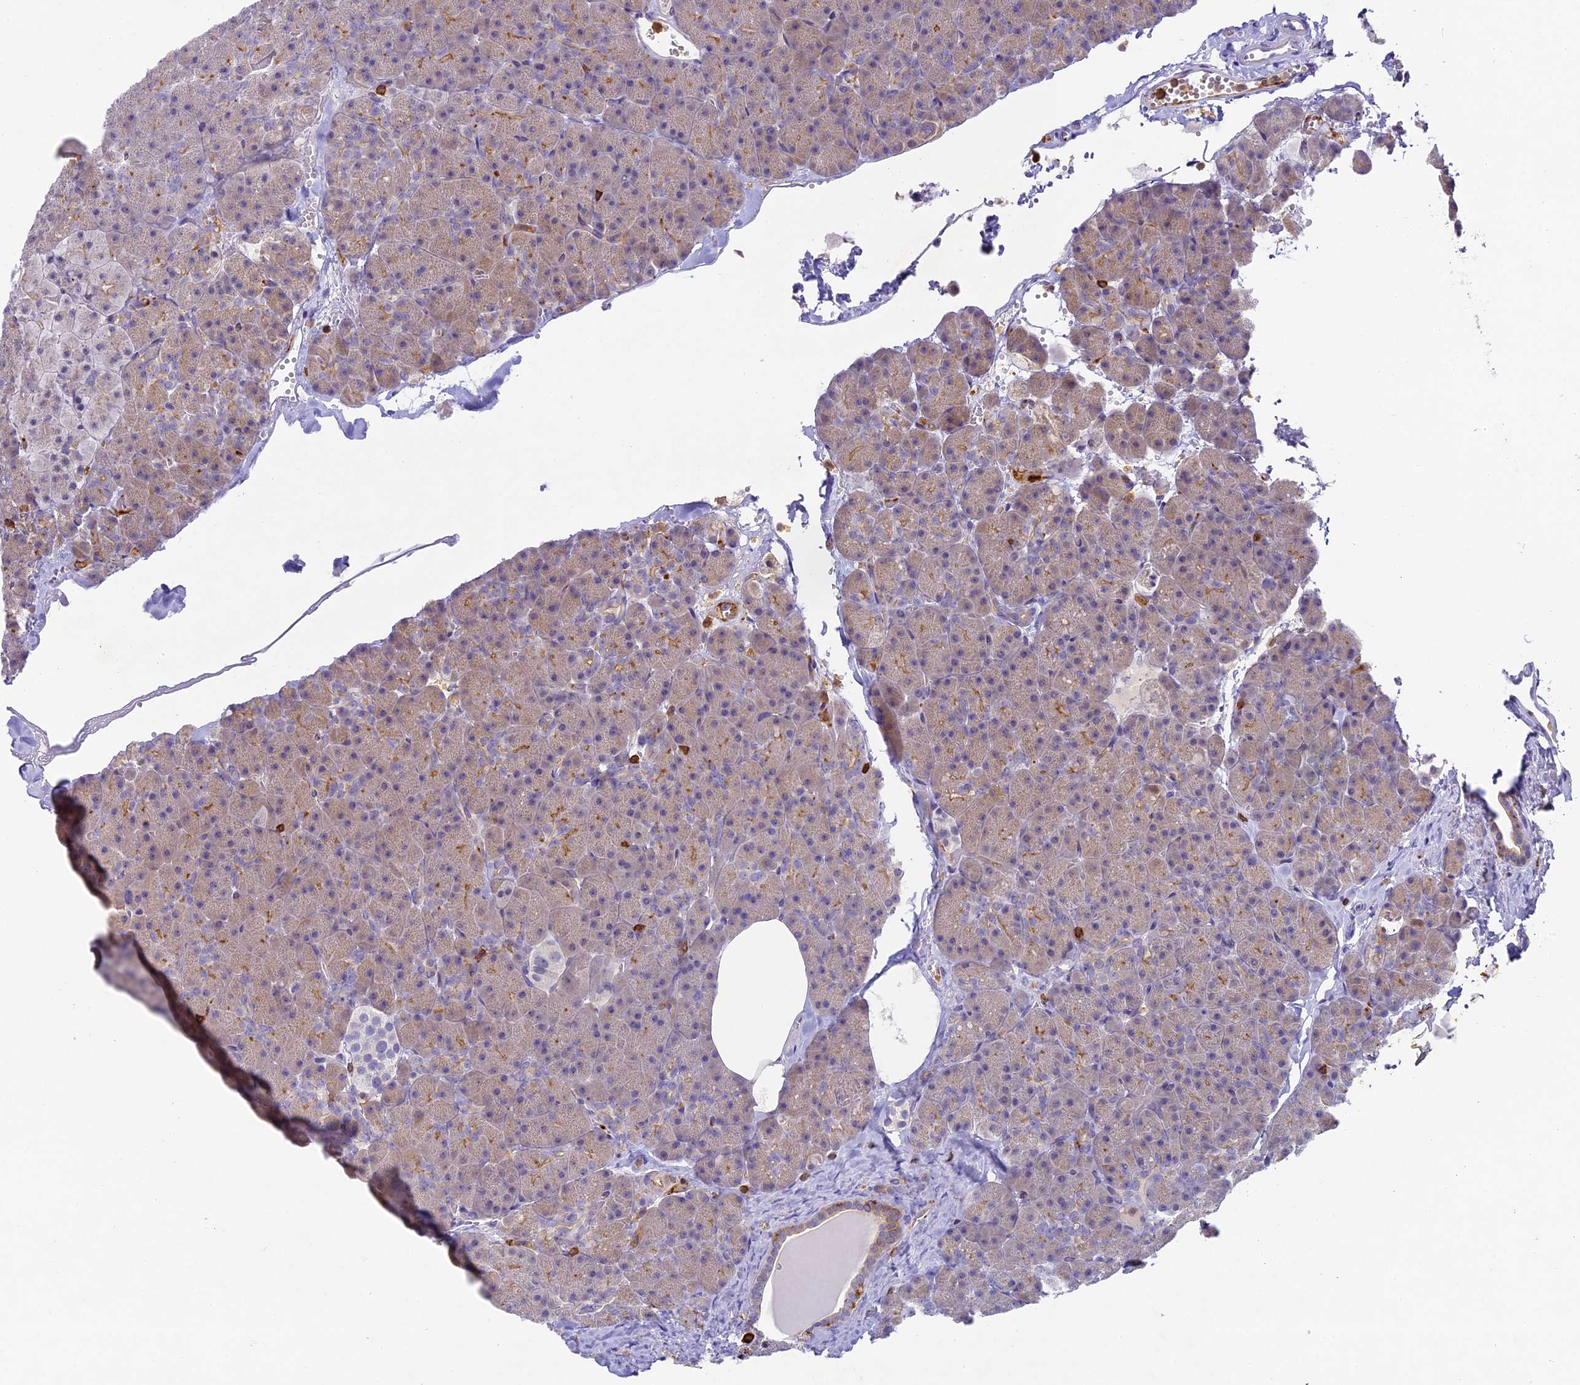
{"staining": {"intensity": "moderate", "quantity": "25%-75%", "location": "cytoplasmic/membranous"}, "tissue": "pancreas", "cell_type": "Exocrine glandular cells", "image_type": "normal", "snomed": [{"axis": "morphology", "description": "Normal tissue, NOS"}, {"axis": "topography", "description": "Pancreas"}], "caption": "IHC histopathology image of normal pancreas stained for a protein (brown), which reveals medium levels of moderate cytoplasmic/membranous positivity in approximately 25%-75% of exocrine glandular cells.", "gene": "FYB1", "patient": {"sex": "male", "age": 36}}